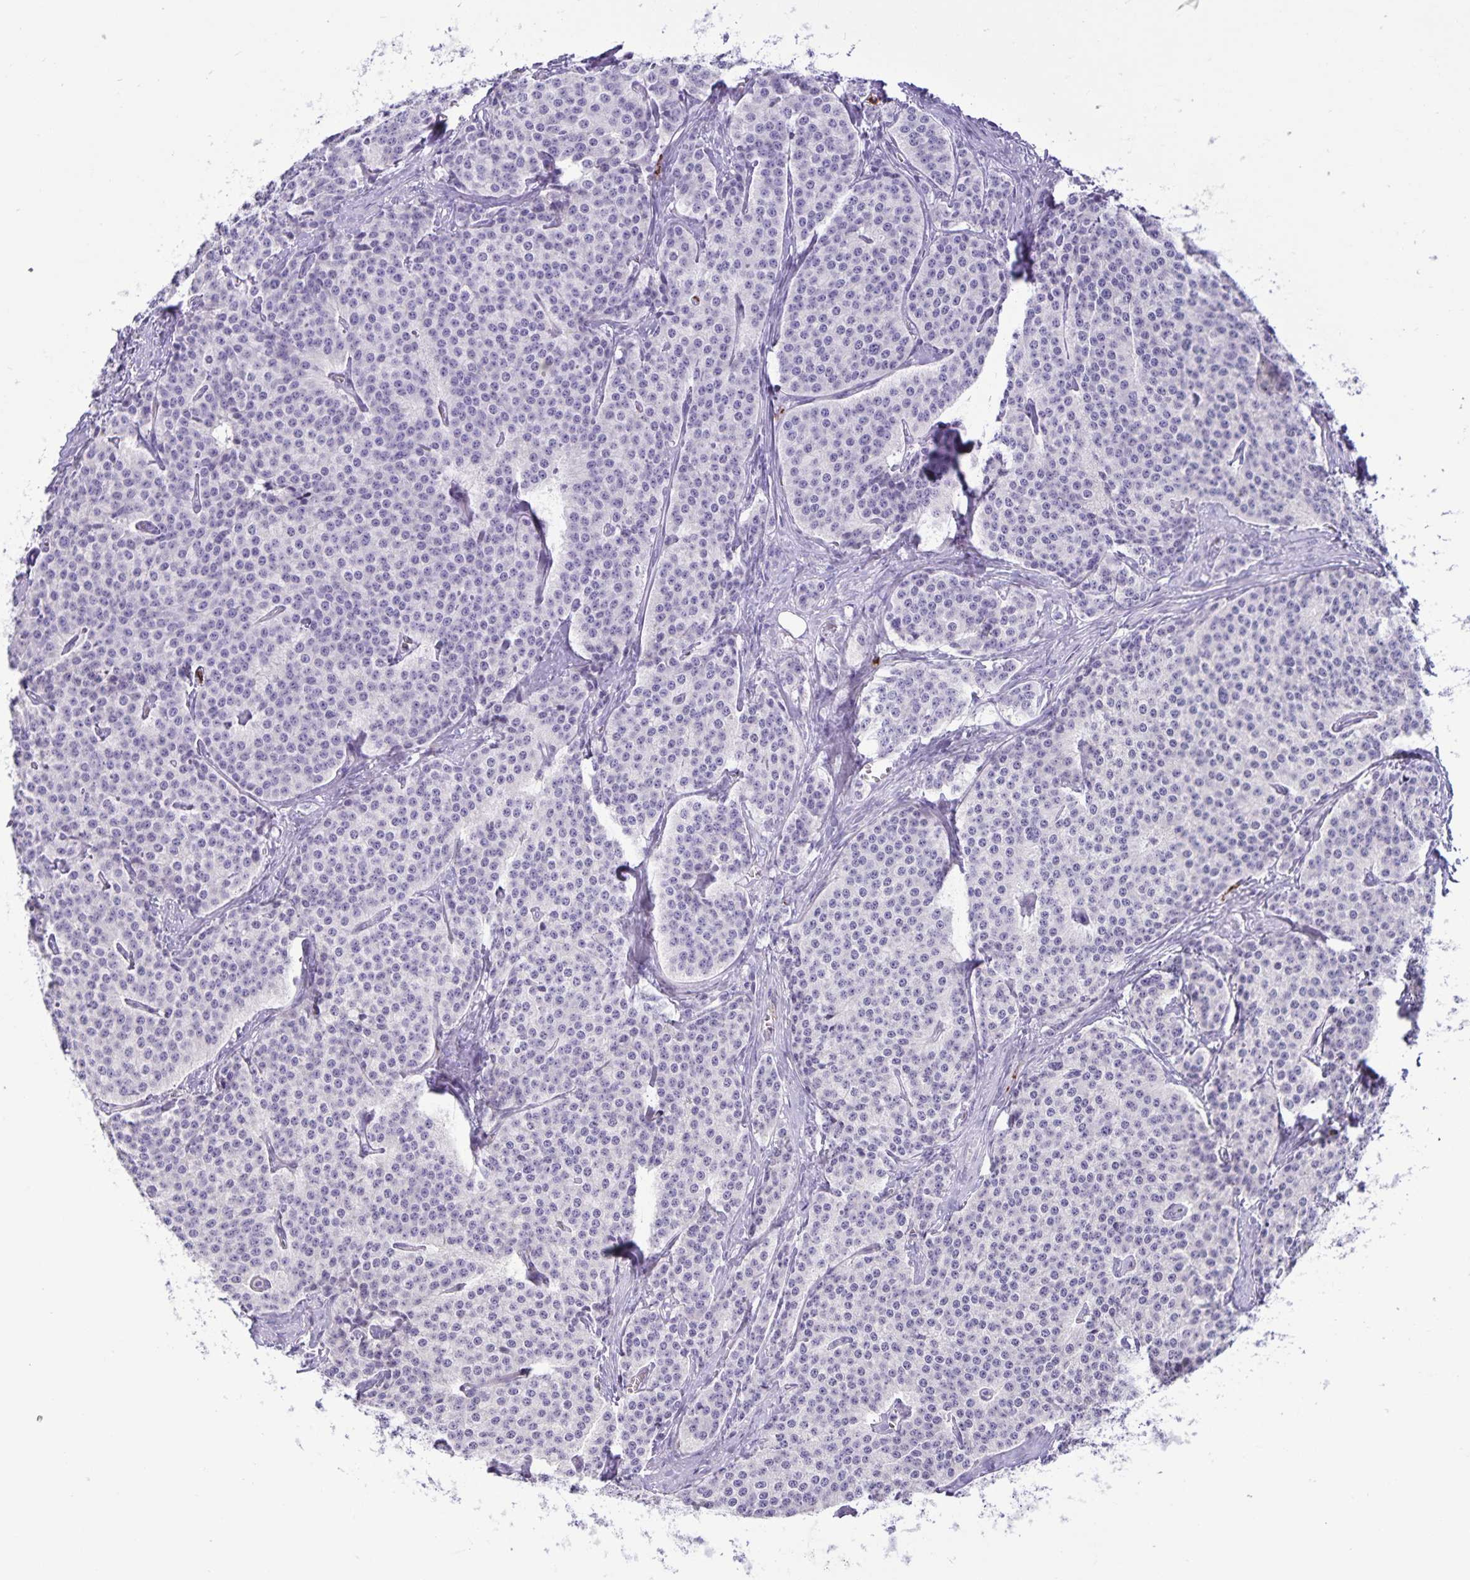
{"staining": {"intensity": "negative", "quantity": "none", "location": "none"}, "tissue": "carcinoid", "cell_type": "Tumor cells", "image_type": "cancer", "snomed": [{"axis": "morphology", "description": "Carcinoid, malignant, NOS"}, {"axis": "topography", "description": "Small intestine"}], "caption": "Malignant carcinoid was stained to show a protein in brown. There is no significant positivity in tumor cells. Nuclei are stained in blue.", "gene": "IBTK", "patient": {"sex": "female", "age": 64}}